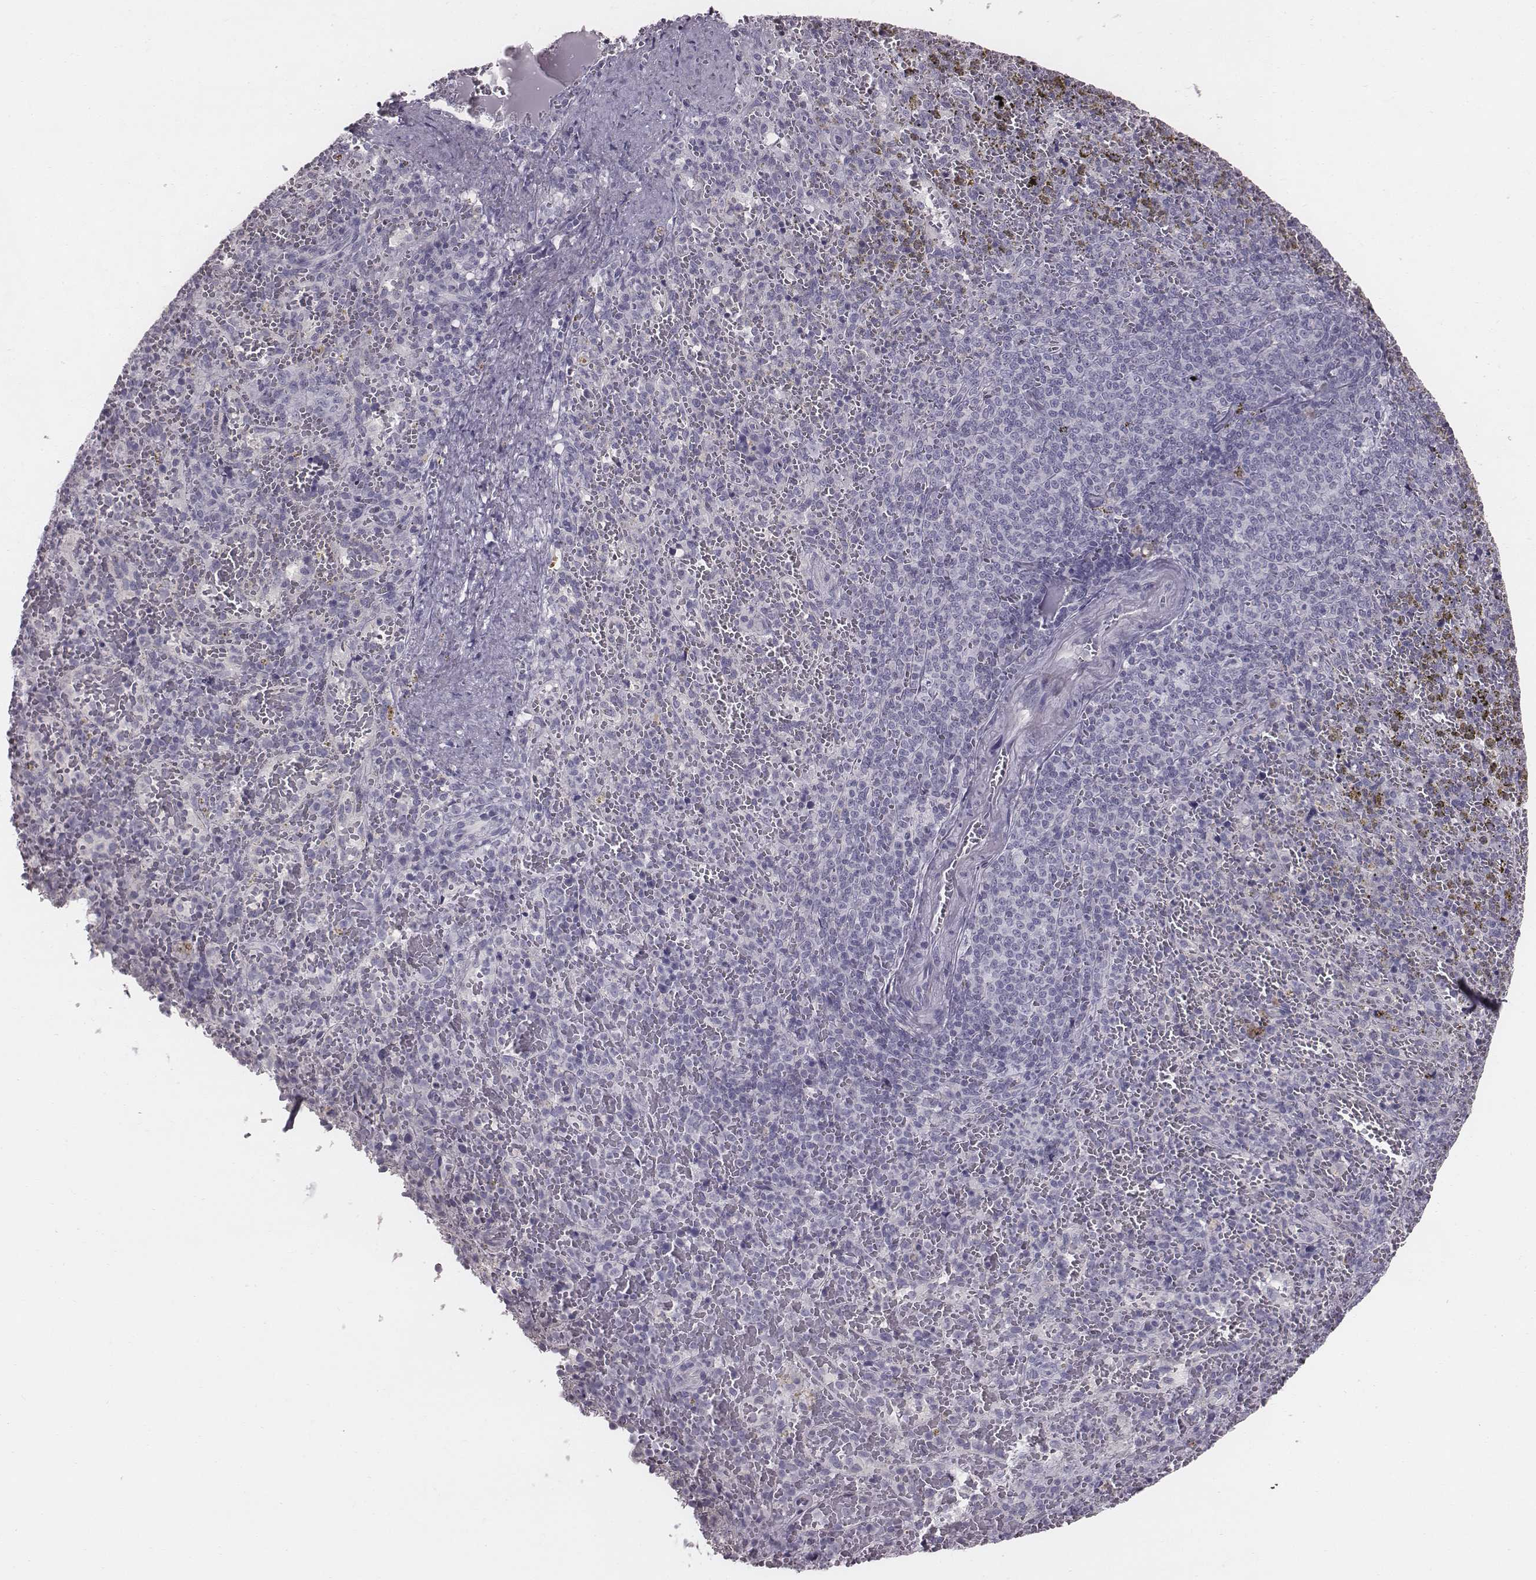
{"staining": {"intensity": "negative", "quantity": "none", "location": "none"}, "tissue": "spleen", "cell_type": "Cells in red pulp", "image_type": "normal", "snomed": [{"axis": "morphology", "description": "Normal tissue, NOS"}, {"axis": "topography", "description": "Spleen"}], "caption": "This is an IHC image of unremarkable spleen. There is no staining in cells in red pulp.", "gene": "ENSG00000284762", "patient": {"sex": "female", "age": 50}}